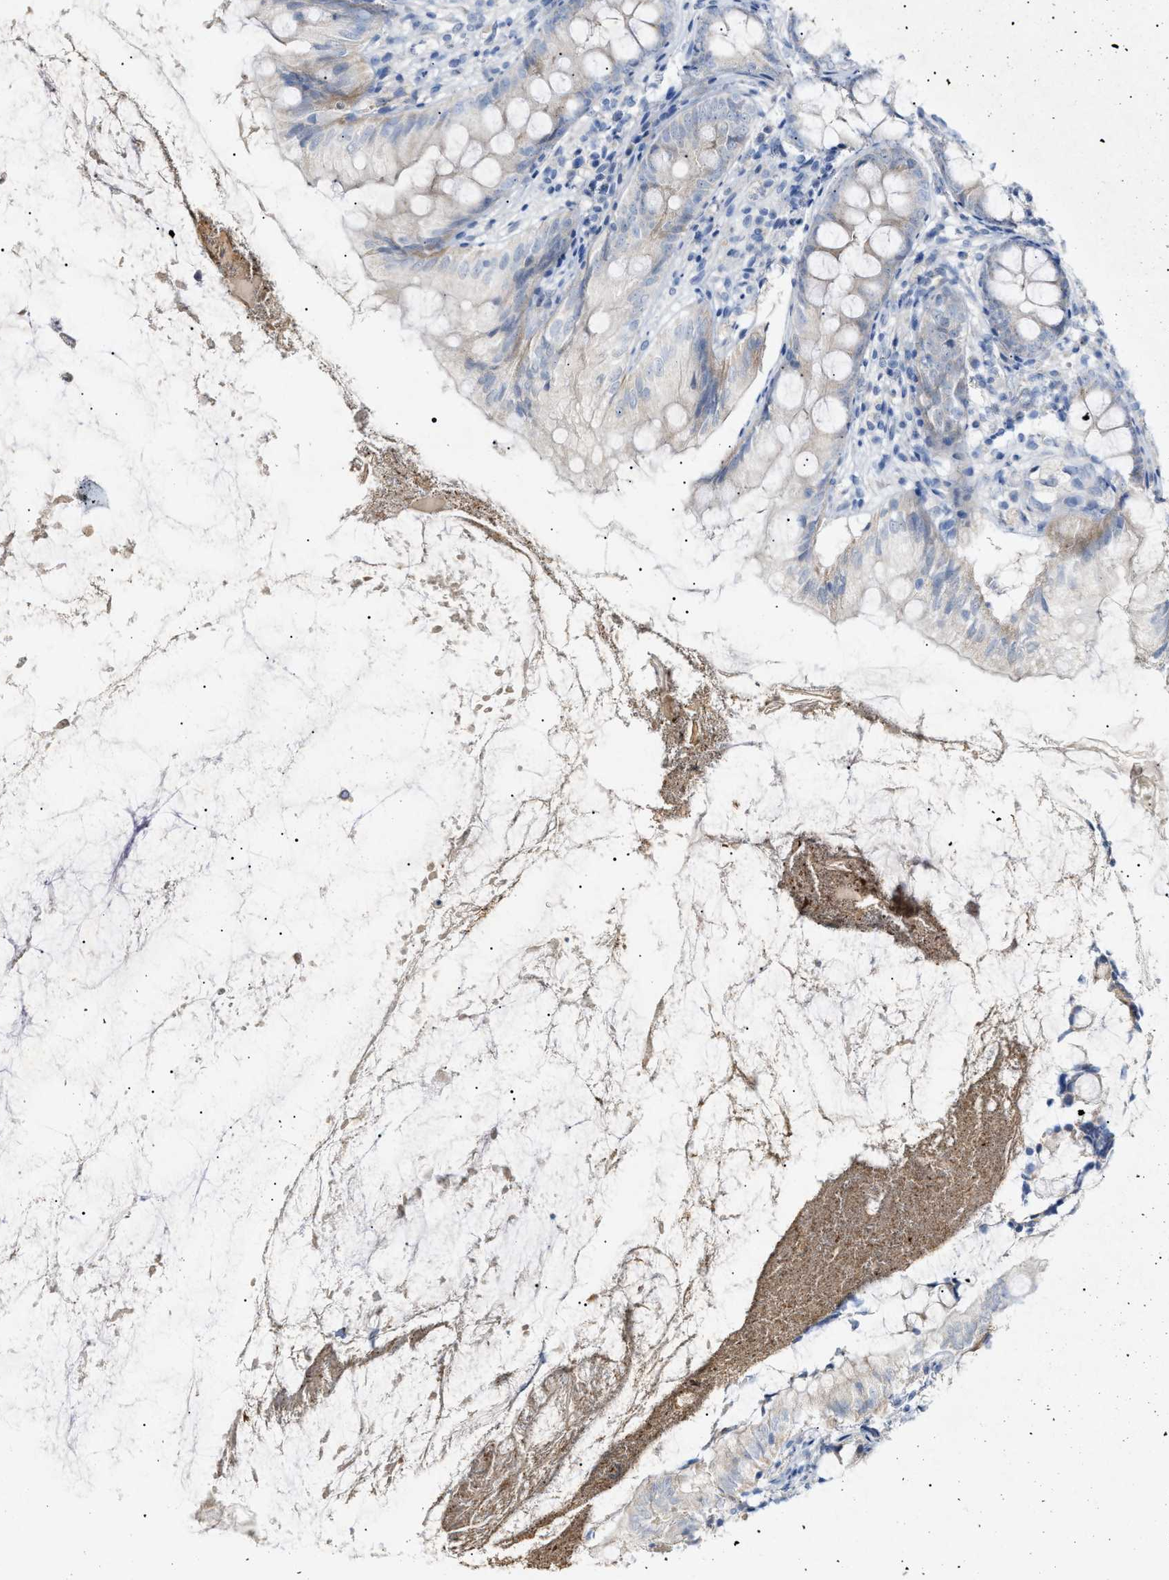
{"staining": {"intensity": "weak", "quantity": "<25%", "location": "cytoplasmic/membranous"}, "tissue": "appendix", "cell_type": "Glandular cells", "image_type": "normal", "snomed": [{"axis": "morphology", "description": "Normal tissue, NOS"}, {"axis": "topography", "description": "Appendix"}], "caption": "High magnification brightfield microscopy of unremarkable appendix stained with DAB (brown) and counterstained with hematoxylin (blue): glandular cells show no significant positivity. (Brightfield microscopy of DAB (3,3'-diaminobenzidine) IHC at high magnification).", "gene": "SLC25A31", "patient": {"sex": "female", "age": 77}}